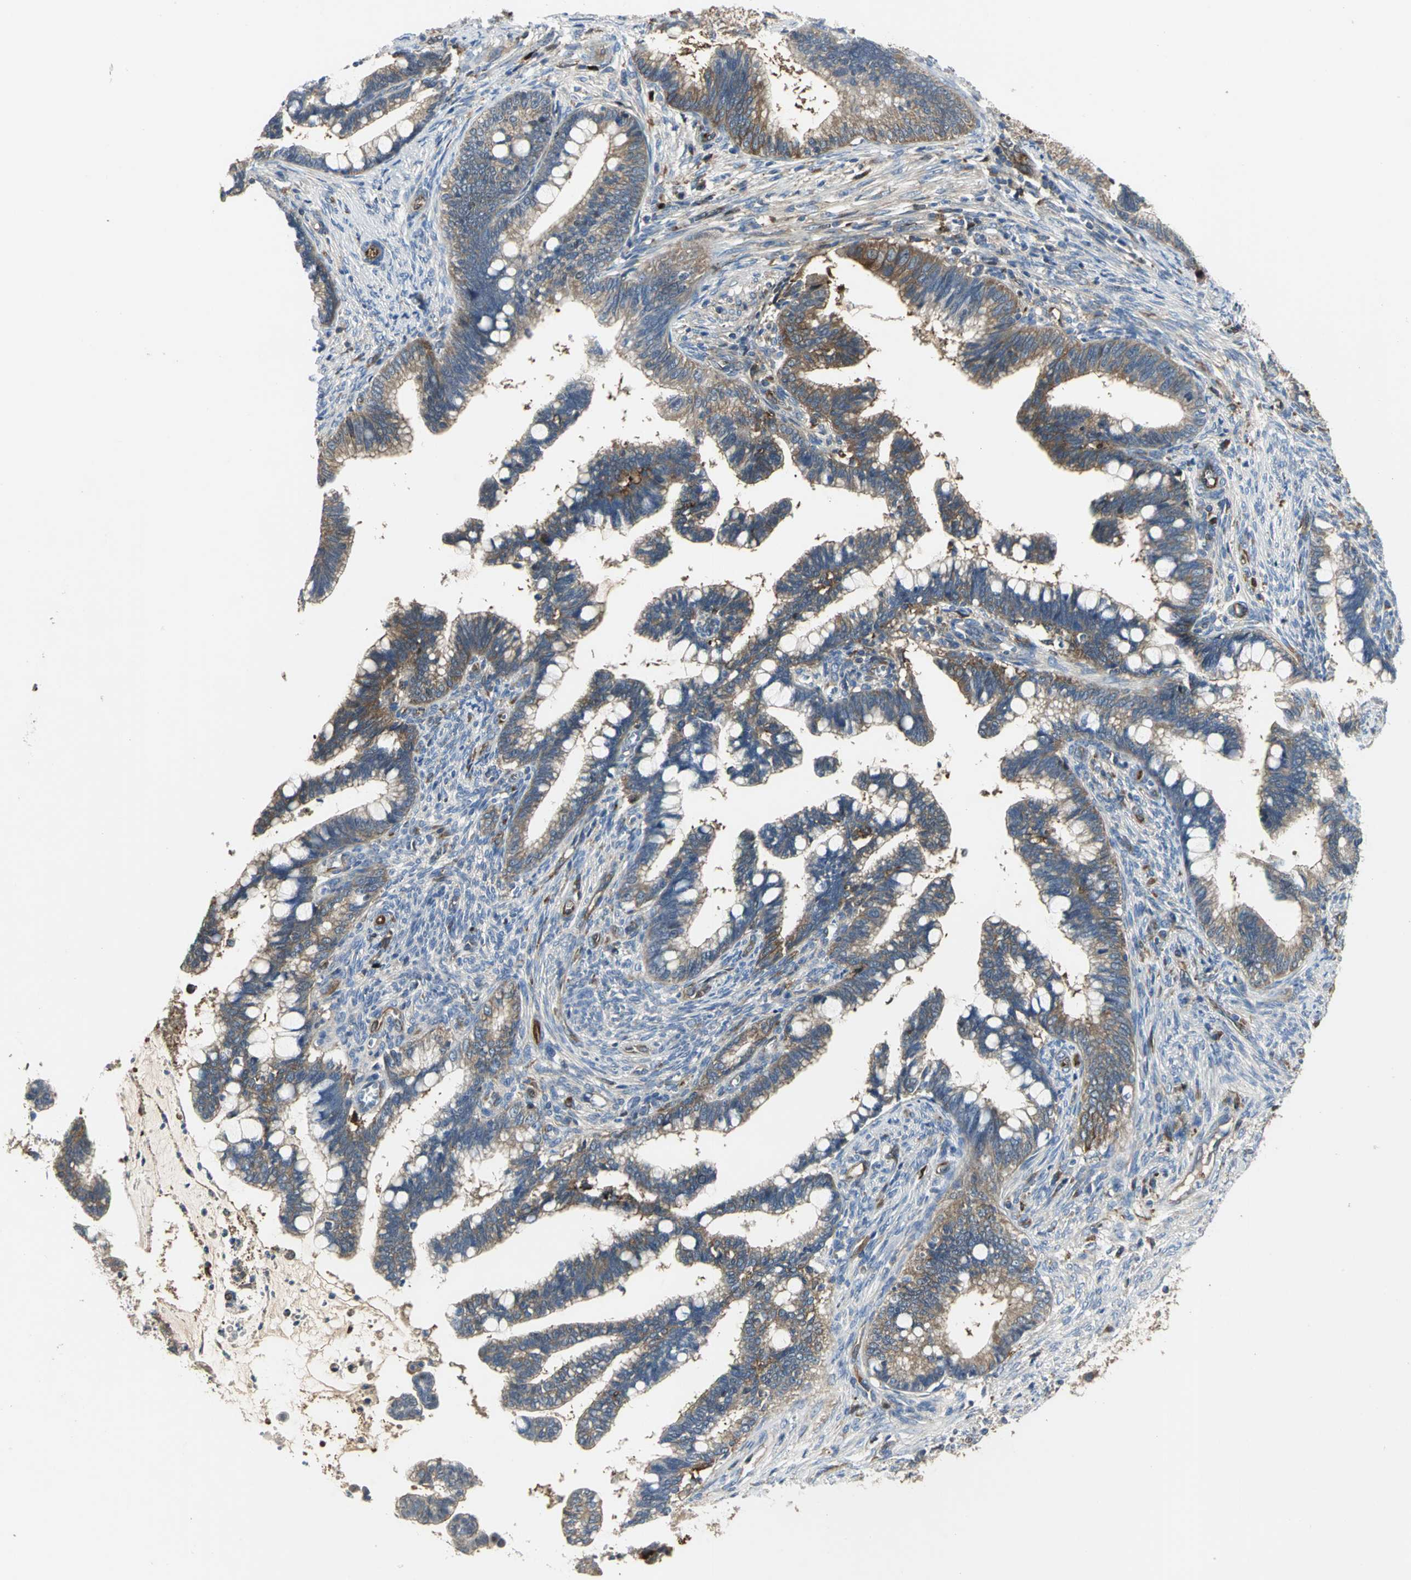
{"staining": {"intensity": "strong", "quantity": ">75%", "location": "cytoplasmic/membranous"}, "tissue": "cervical cancer", "cell_type": "Tumor cells", "image_type": "cancer", "snomed": [{"axis": "morphology", "description": "Adenocarcinoma, NOS"}, {"axis": "topography", "description": "Cervix"}], "caption": "The immunohistochemical stain highlights strong cytoplasmic/membranous positivity in tumor cells of adenocarcinoma (cervical) tissue.", "gene": "CHRNB1", "patient": {"sex": "female", "age": 36}}